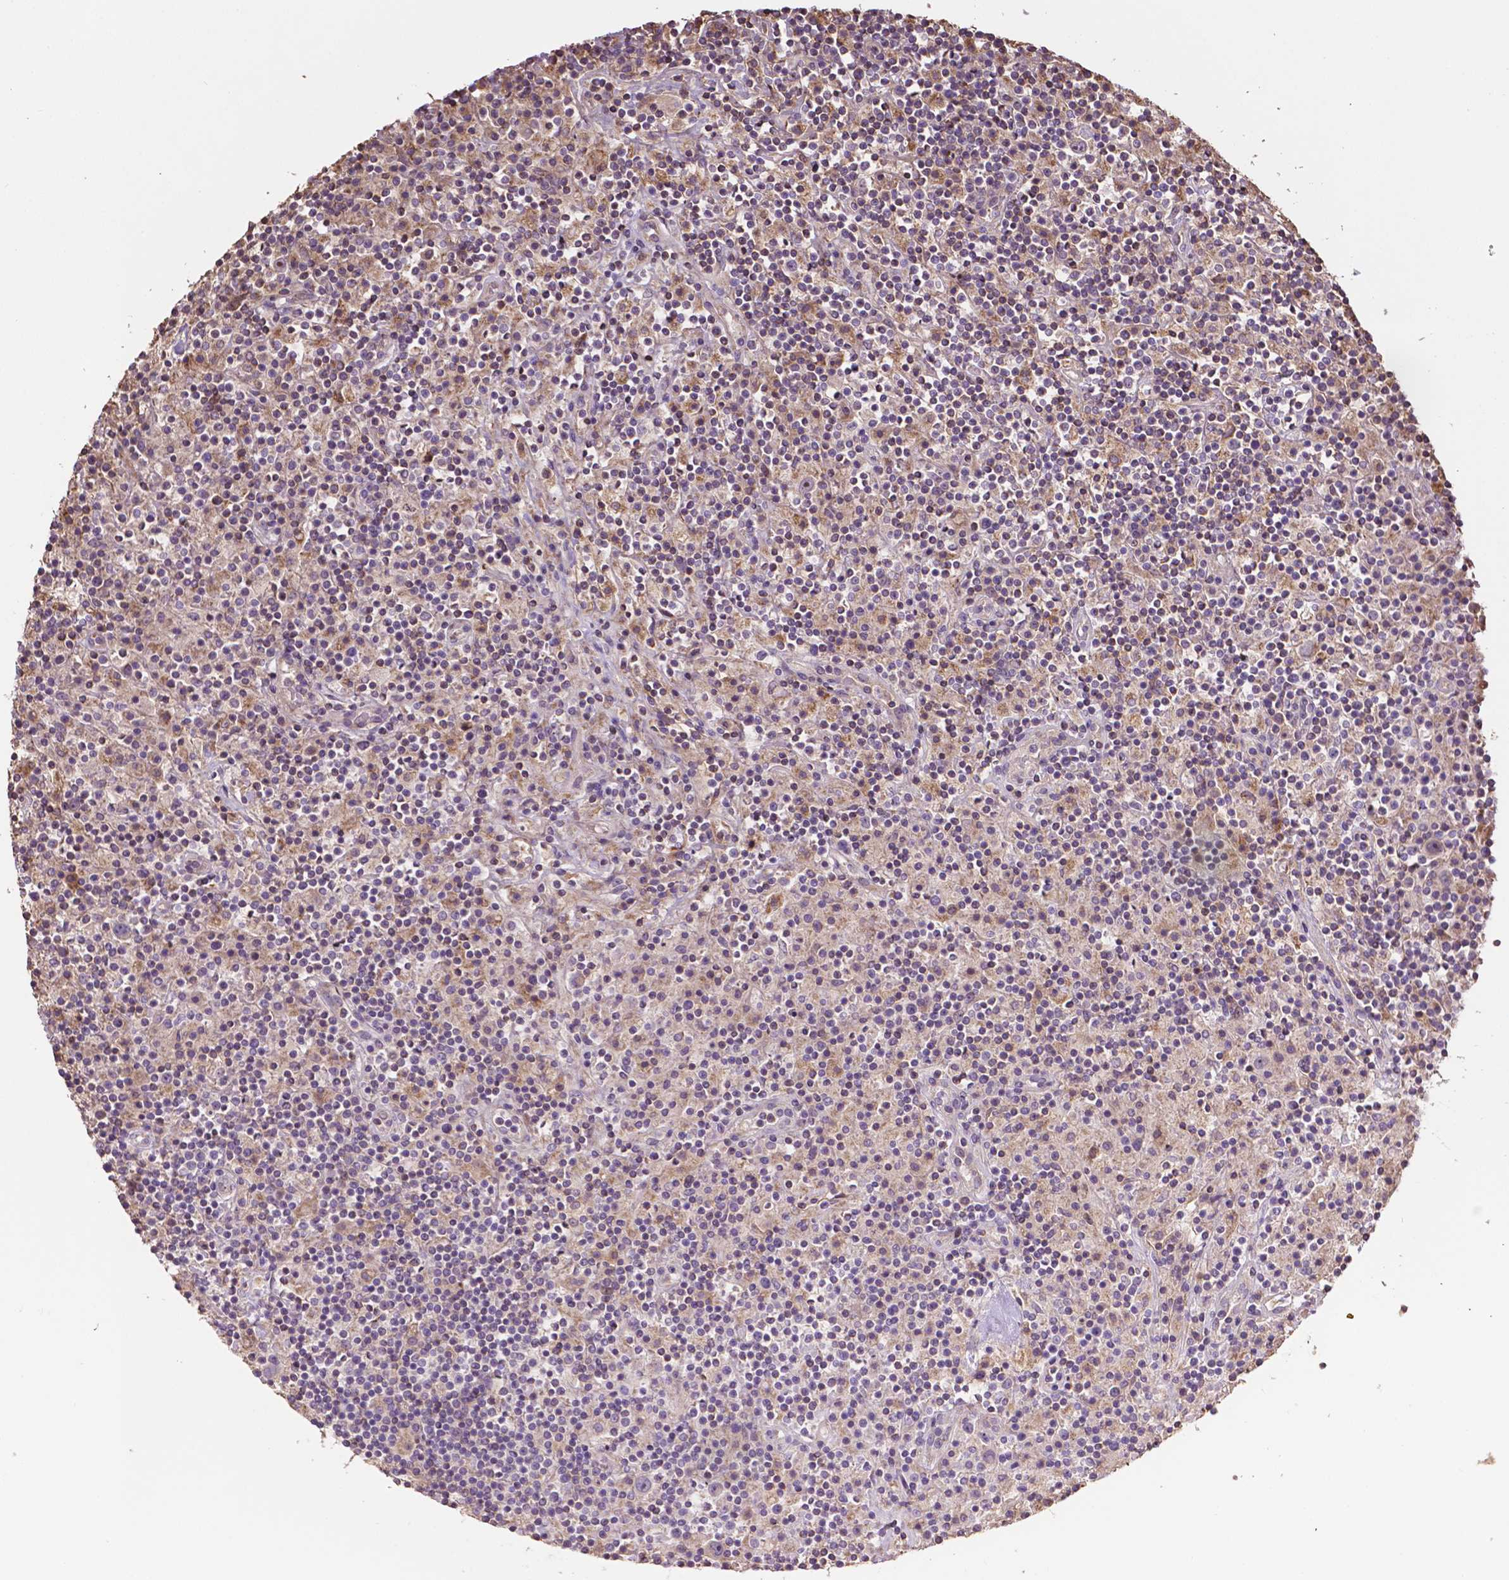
{"staining": {"intensity": "negative", "quantity": "none", "location": "none"}, "tissue": "lymphoma", "cell_type": "Tumor cells", "image_type": "cancer", "snomed": [{"axis": "morphology", "description": "Hodgkin's disease, NOS"}, {"axis": "topography", "description": "Lymph node"}], "caption": "Immunohistochemical staining of human lymphoma displays no significant expression in tumor cells.", "gene": "LRR1", "patient": {"sex": "male", "age": 70}}